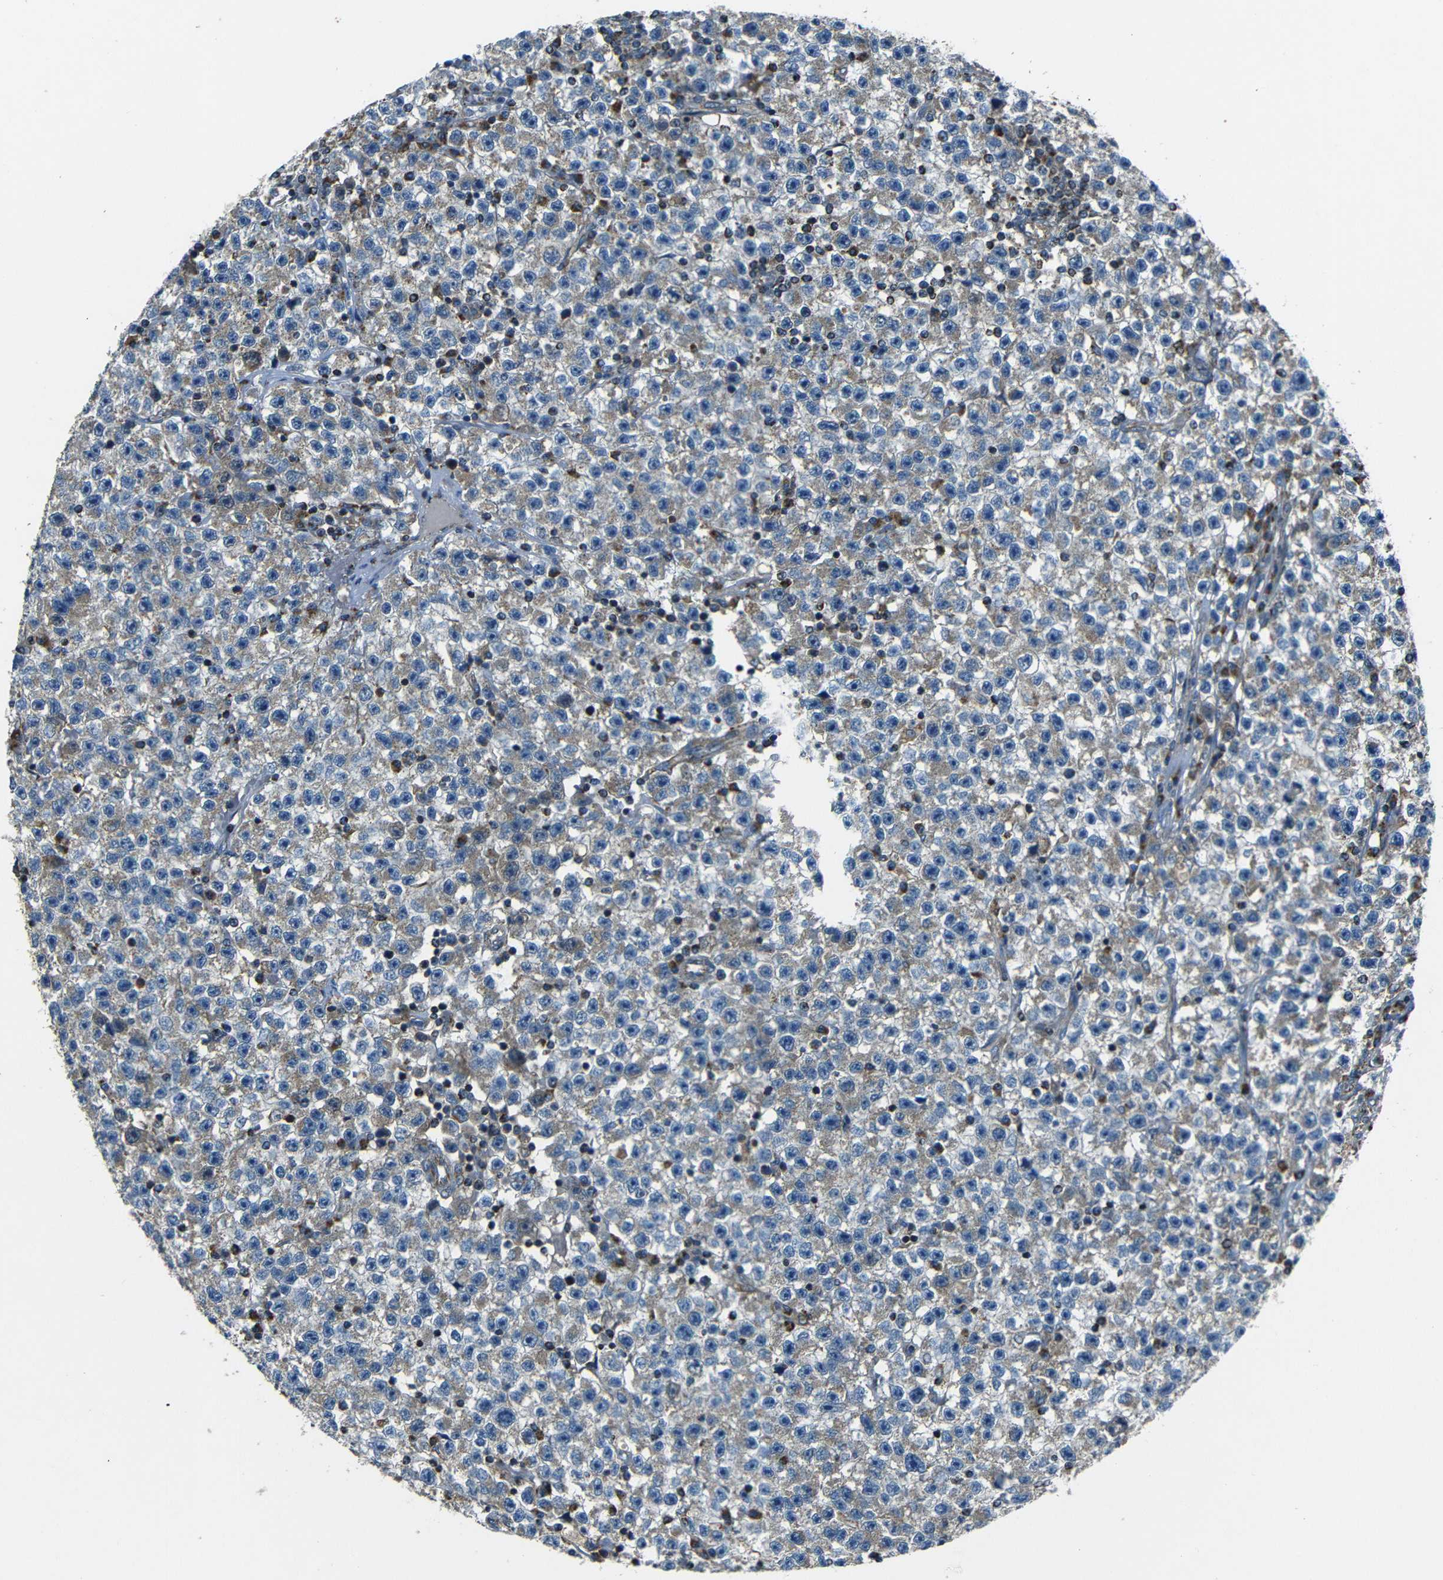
{"staining": {"intensity": "weak", "quantity": ">75%", "location": "cytoplasmic/membranous"}, "tissue": "testis cancer", "cell_type": "Tumor cells", "image_type": "cancer", "snomed": [{"axis": "morphology", "description": "Seminoma, NOS"}, {"axis": "topography", "description": "Testis"}], "caption": "The image shows a brown stain indicating the presence of a protein in the cytoplasmic/membranous of tumor cells in testis cancer (seminoma).", "gene": "NETO2", "patient": {"sex": "male", "age": 22}}